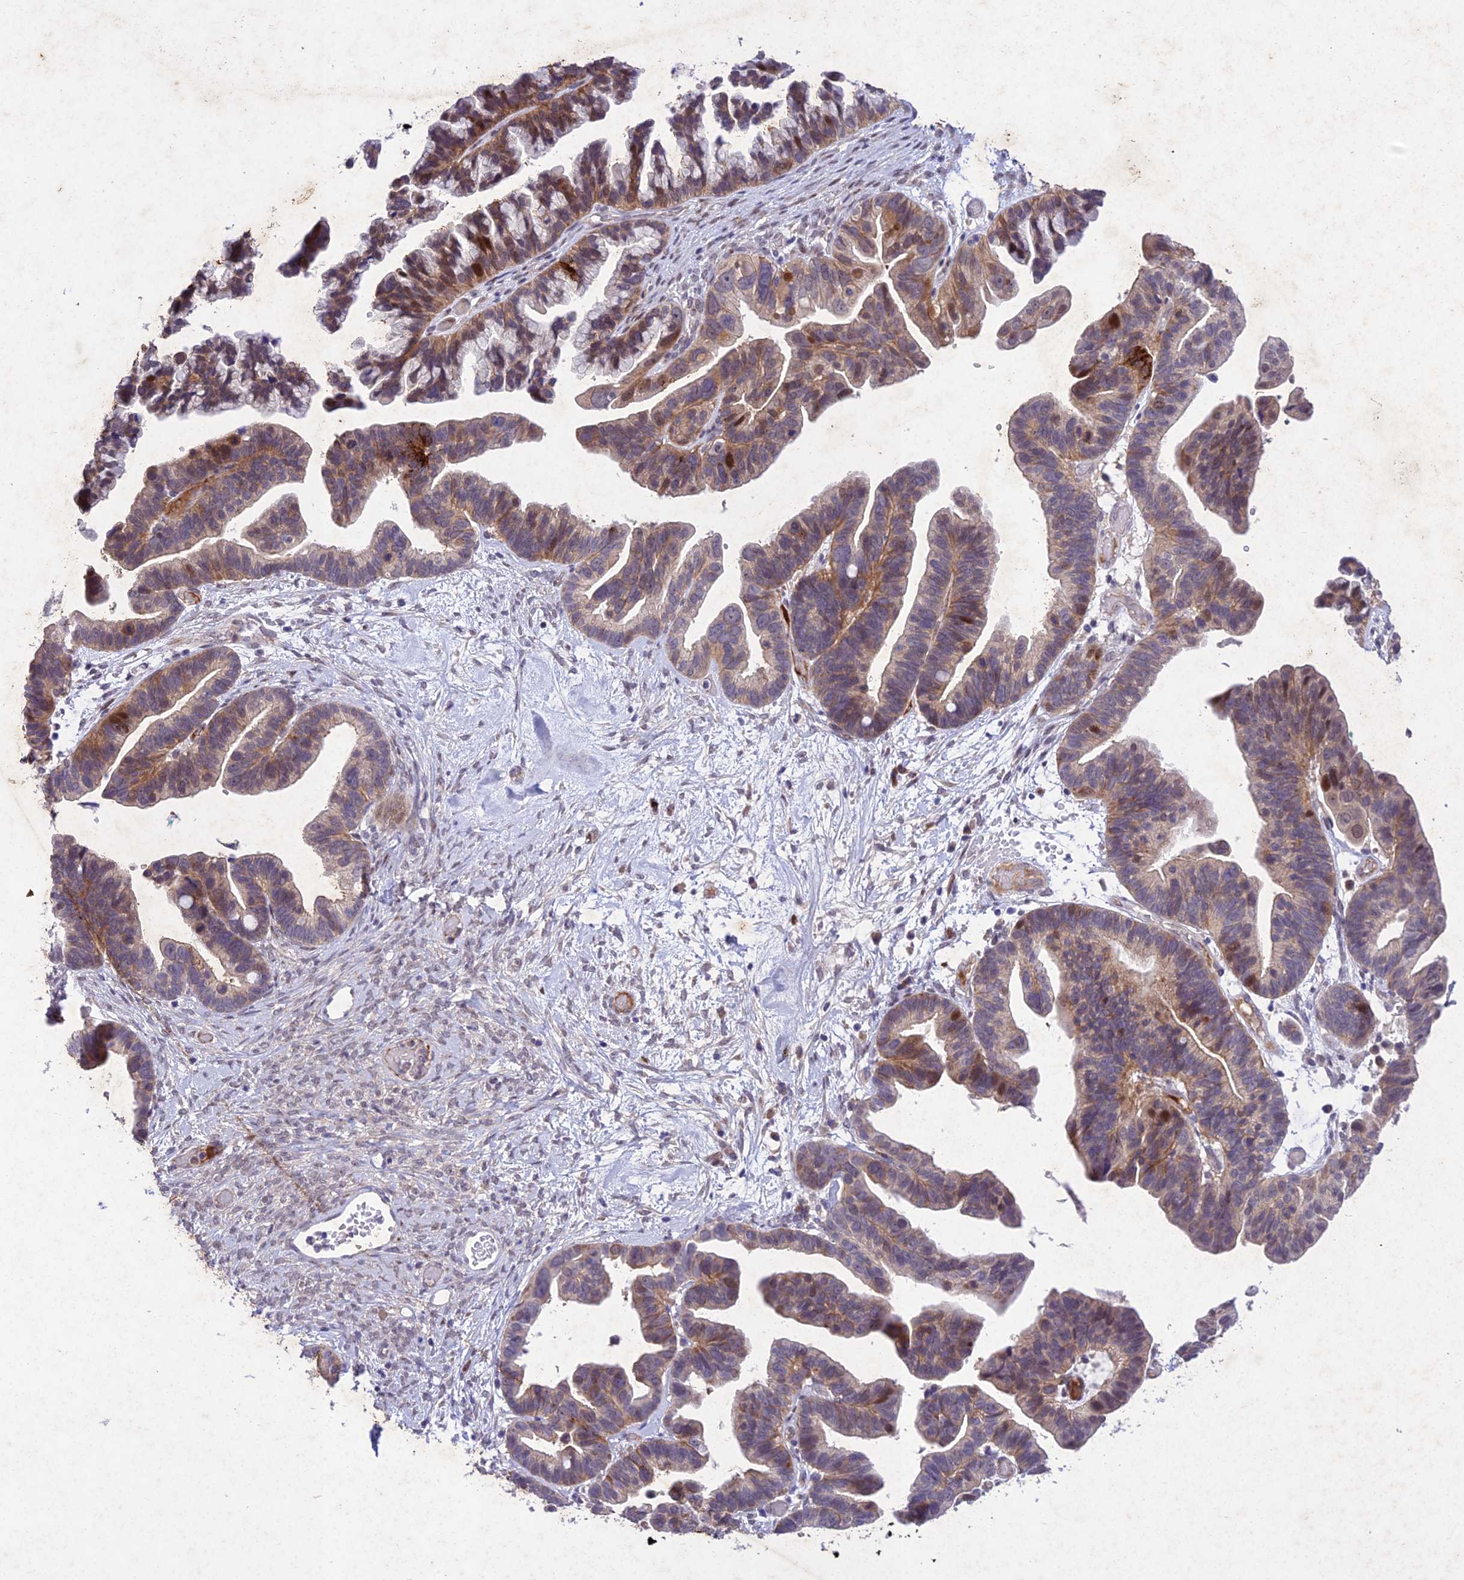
{"staining": {"intensity": "strong", "quantity": "25%-75%", "location": "cytoplasmic/membranous,nuclear"}, "tissue": "ovarian cancer", "cell_type": "Tumor cells", "image_type": "cancer", "snomed": [{"axis": "morphology", "description": "Cystadenocarcinoma, serous, NOS"}, {"axis": "topography", "description": "Ovary"}], "caption": "Strong cytoplasmic/membranous and nuclear staining is appreciated in about 25%-75% of tumor cells in ovarian cancer (serous cystadenocarcinoma). Nuclei are stained in blue.", "gene": "ANKRD52", "patient": {"sex": "female", "age": 56}}